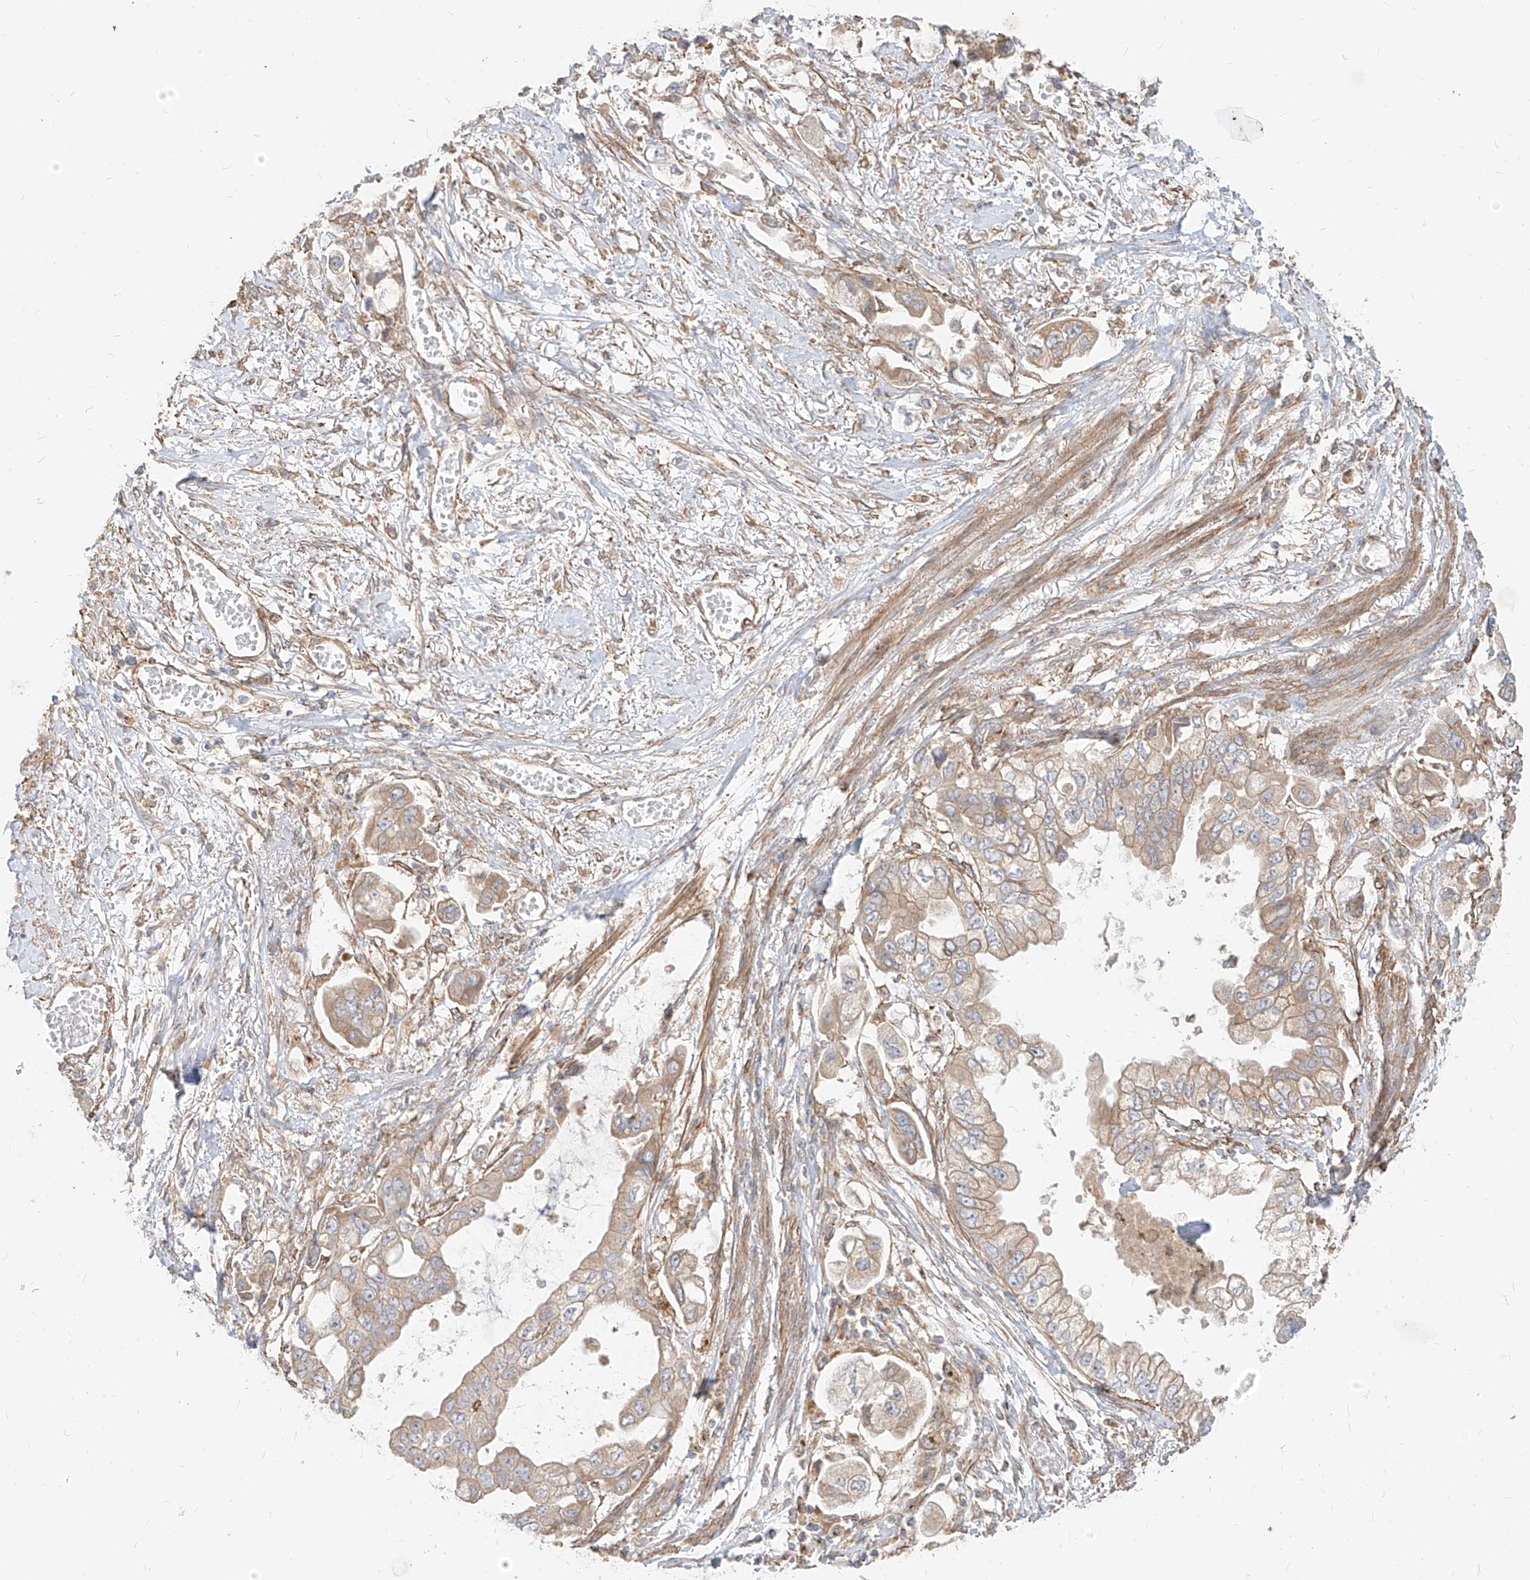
{"staining": {"intensity": "weak", "quantity": ">75%", "location": "cytoplasmic/membranous"}, "tissue": "stomach cancer", "cell_type": "Tumor cells", "image_type": "cancer", "snomed": [{"axis": "morphology", "description": "Adenocarcinoma, NOS"}, {"axis": "topography", "description": "Stomach"}], "caption": "IHC staining of adenocarcinoma (stomach), which shows low levels of weak cytoplasmic/membranous positivity in about >75% of tumor cells indicating weak cytoplasmic/membranous protein staining. The staining was performed using DAB (brown) for protein detection and nuclei were counterstained in hematoxylin (blue).", "gene": "PLCL1", "patient": {"sex": "male", "age": 62}}